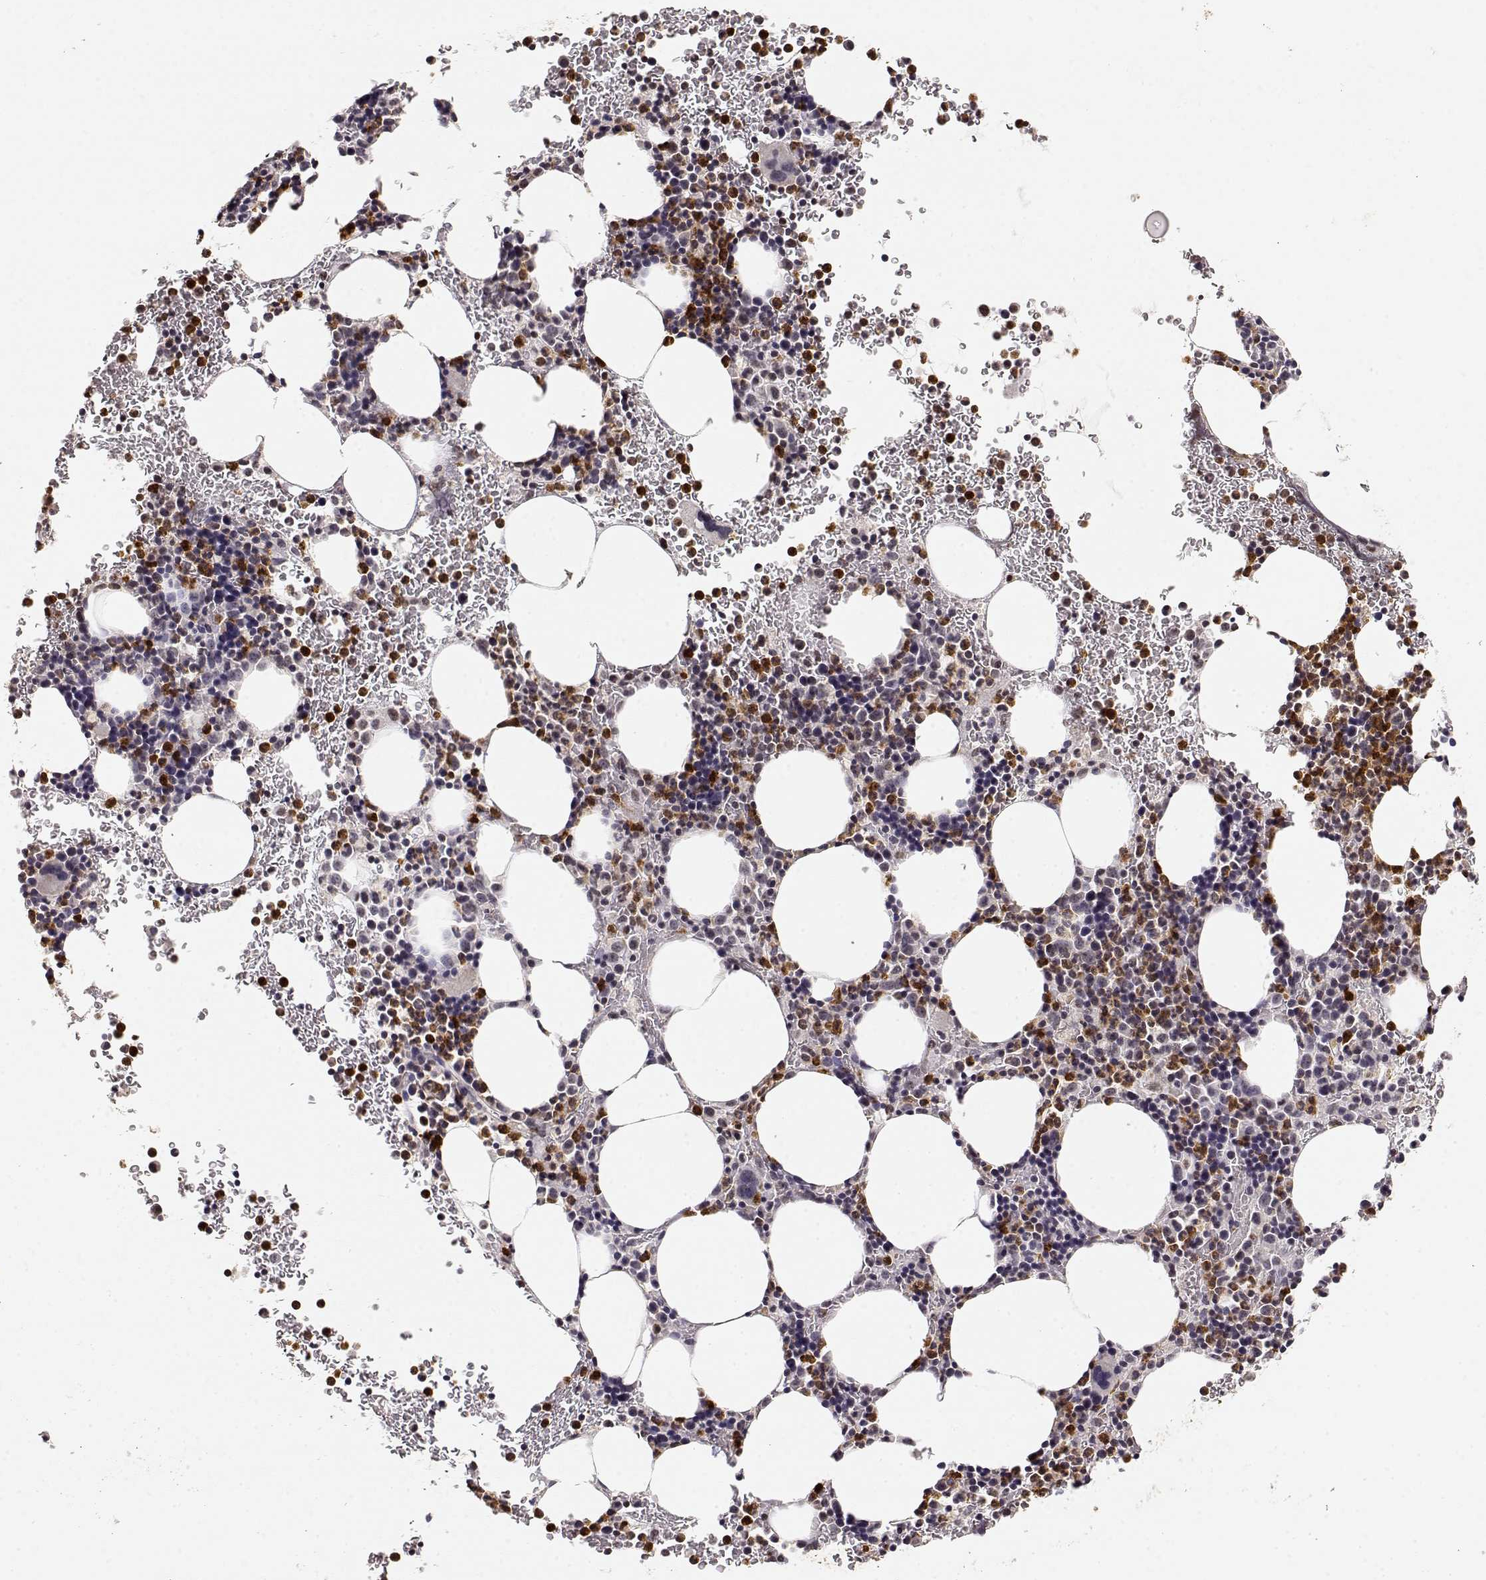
{"staining": {"intensity": "strong", "quantity": "<25%", "location": "cytoplasmic/membranous"}, "tissue": "bone marrow", "cell_type": "Hematopoietic cells", "image_type": "normal", "snomed": [{"axis": "morphology", "description": "Normal tissue, NOS"}, {"axis": "topography", "description": "Bone marrow"}], "caption": "IHC of normal bone marrow displays medium levels of strong cytoplasmic/membranous expression in about <25% of hematopoietic cells. (IHC, brightfield microscopy, high magnification).", "gene": "TNFRSF10C", "patient": {"sex": "male", "age": 72}}